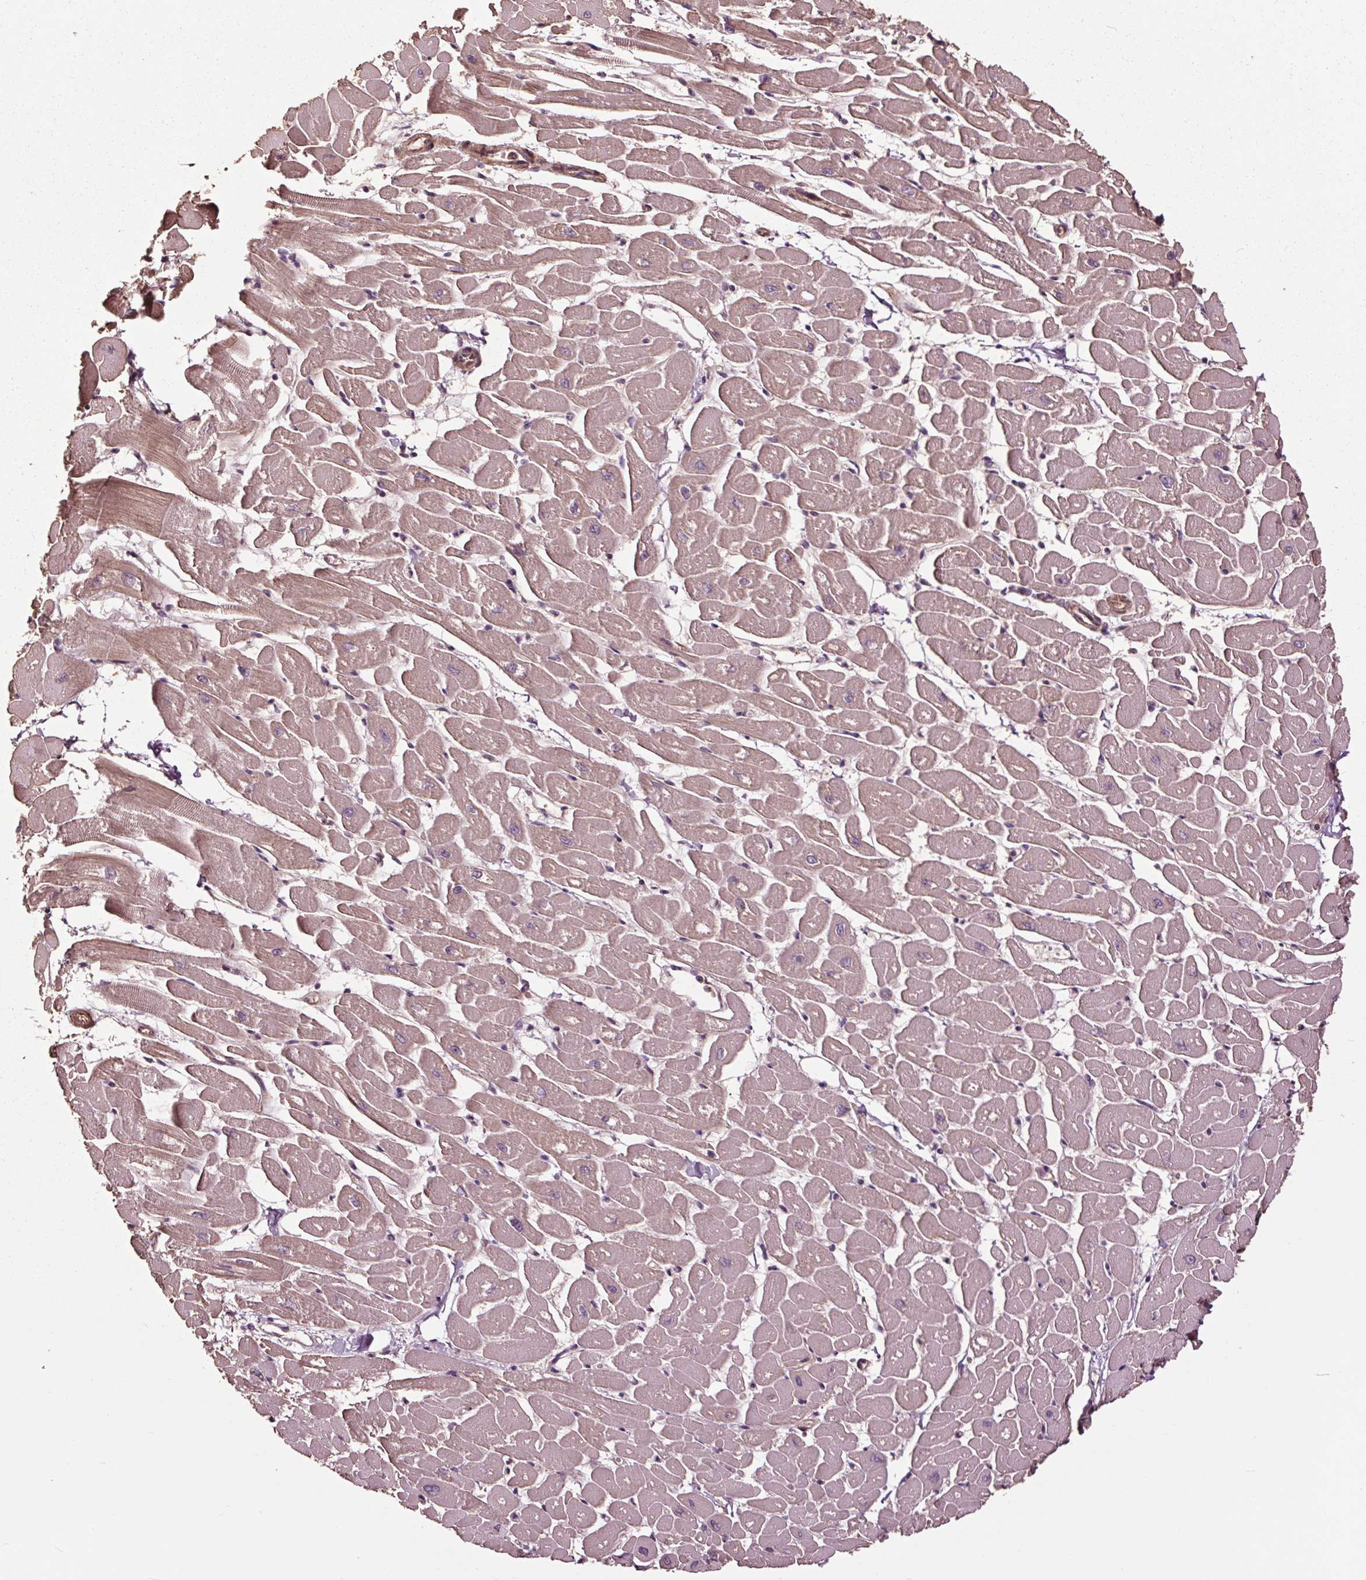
{"staining": {"intensity": "weak", "quantity": ">75%", "location": "cytoplasmic/membranous"}, "tissue": "heart muscle", "cell_type": "Cardiomyocytes", "image_type": "normal", "snomed": [{"axis": "morphology", "description": "Normal tissue, NOS"}, {"axis": "topography", "description": "Heart"}], "caption": "Immunohistochemistry (IHC) (DAB (3,3'-diaminobenzidine)) staining of normal human heart muscle shows weak cytoplasmic/membranous protein staining in about >75% of cardiomyocytes.", "gene": "CEP95", "patient": {"sex": "male", "age": 57}}